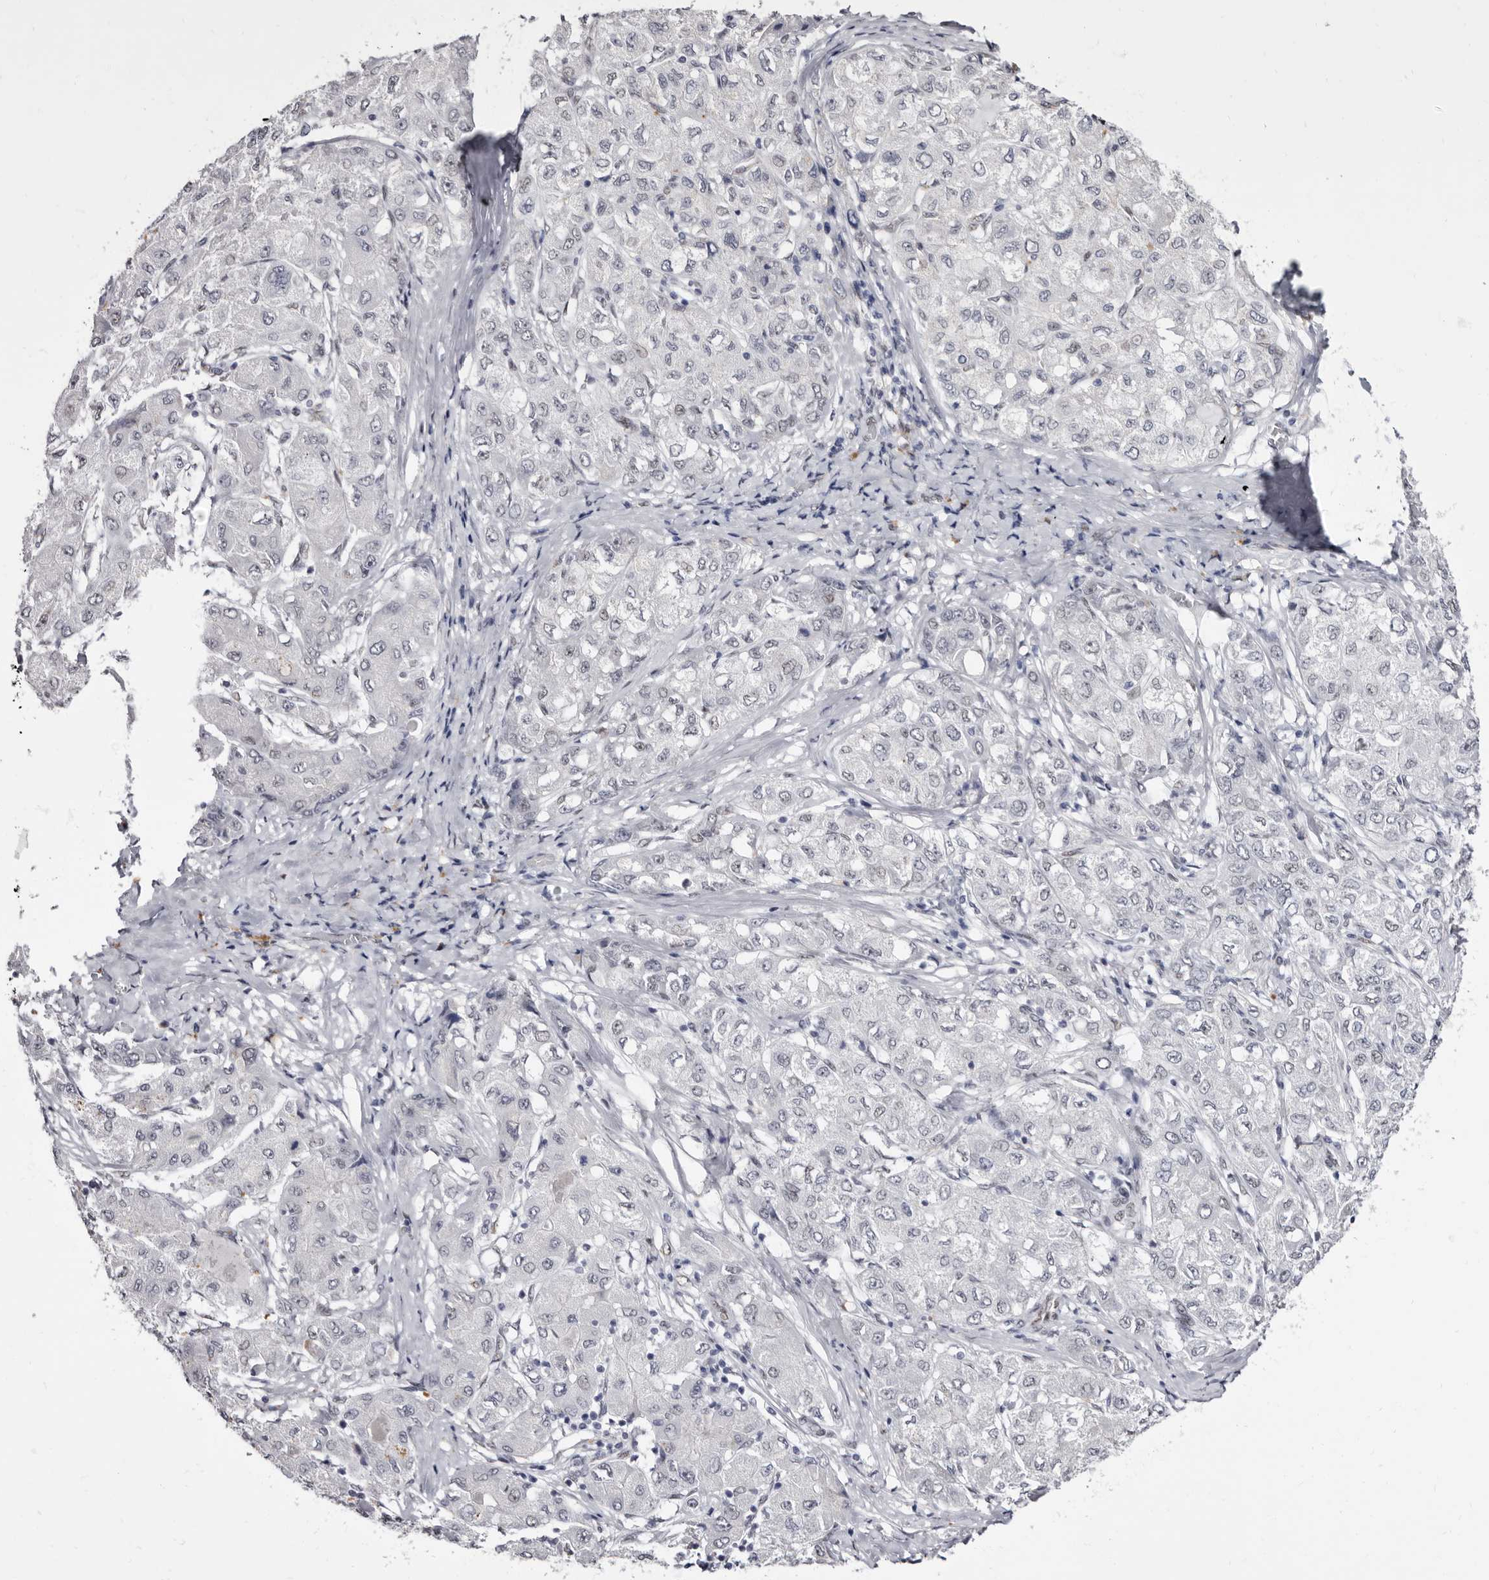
{"staining": {"intensity": "negative", "quantity": "none", "location": "none"}, "tissue": "liver cancer", "cell_type": "Tumor cells", "image_type": "cancer", "snomed": [{"axis": "morphology", "description": "Carcinoma, Hepatocellular, NOS"}, {"axis": "topography", "description": "Liver"}], "caption": "Protein analysis of hepatocellular carcinoma (liver) exhibits no significant staining in tumor cells.", "gene": "ZNF326", "patient": {"sex": "male", "age": 80}}